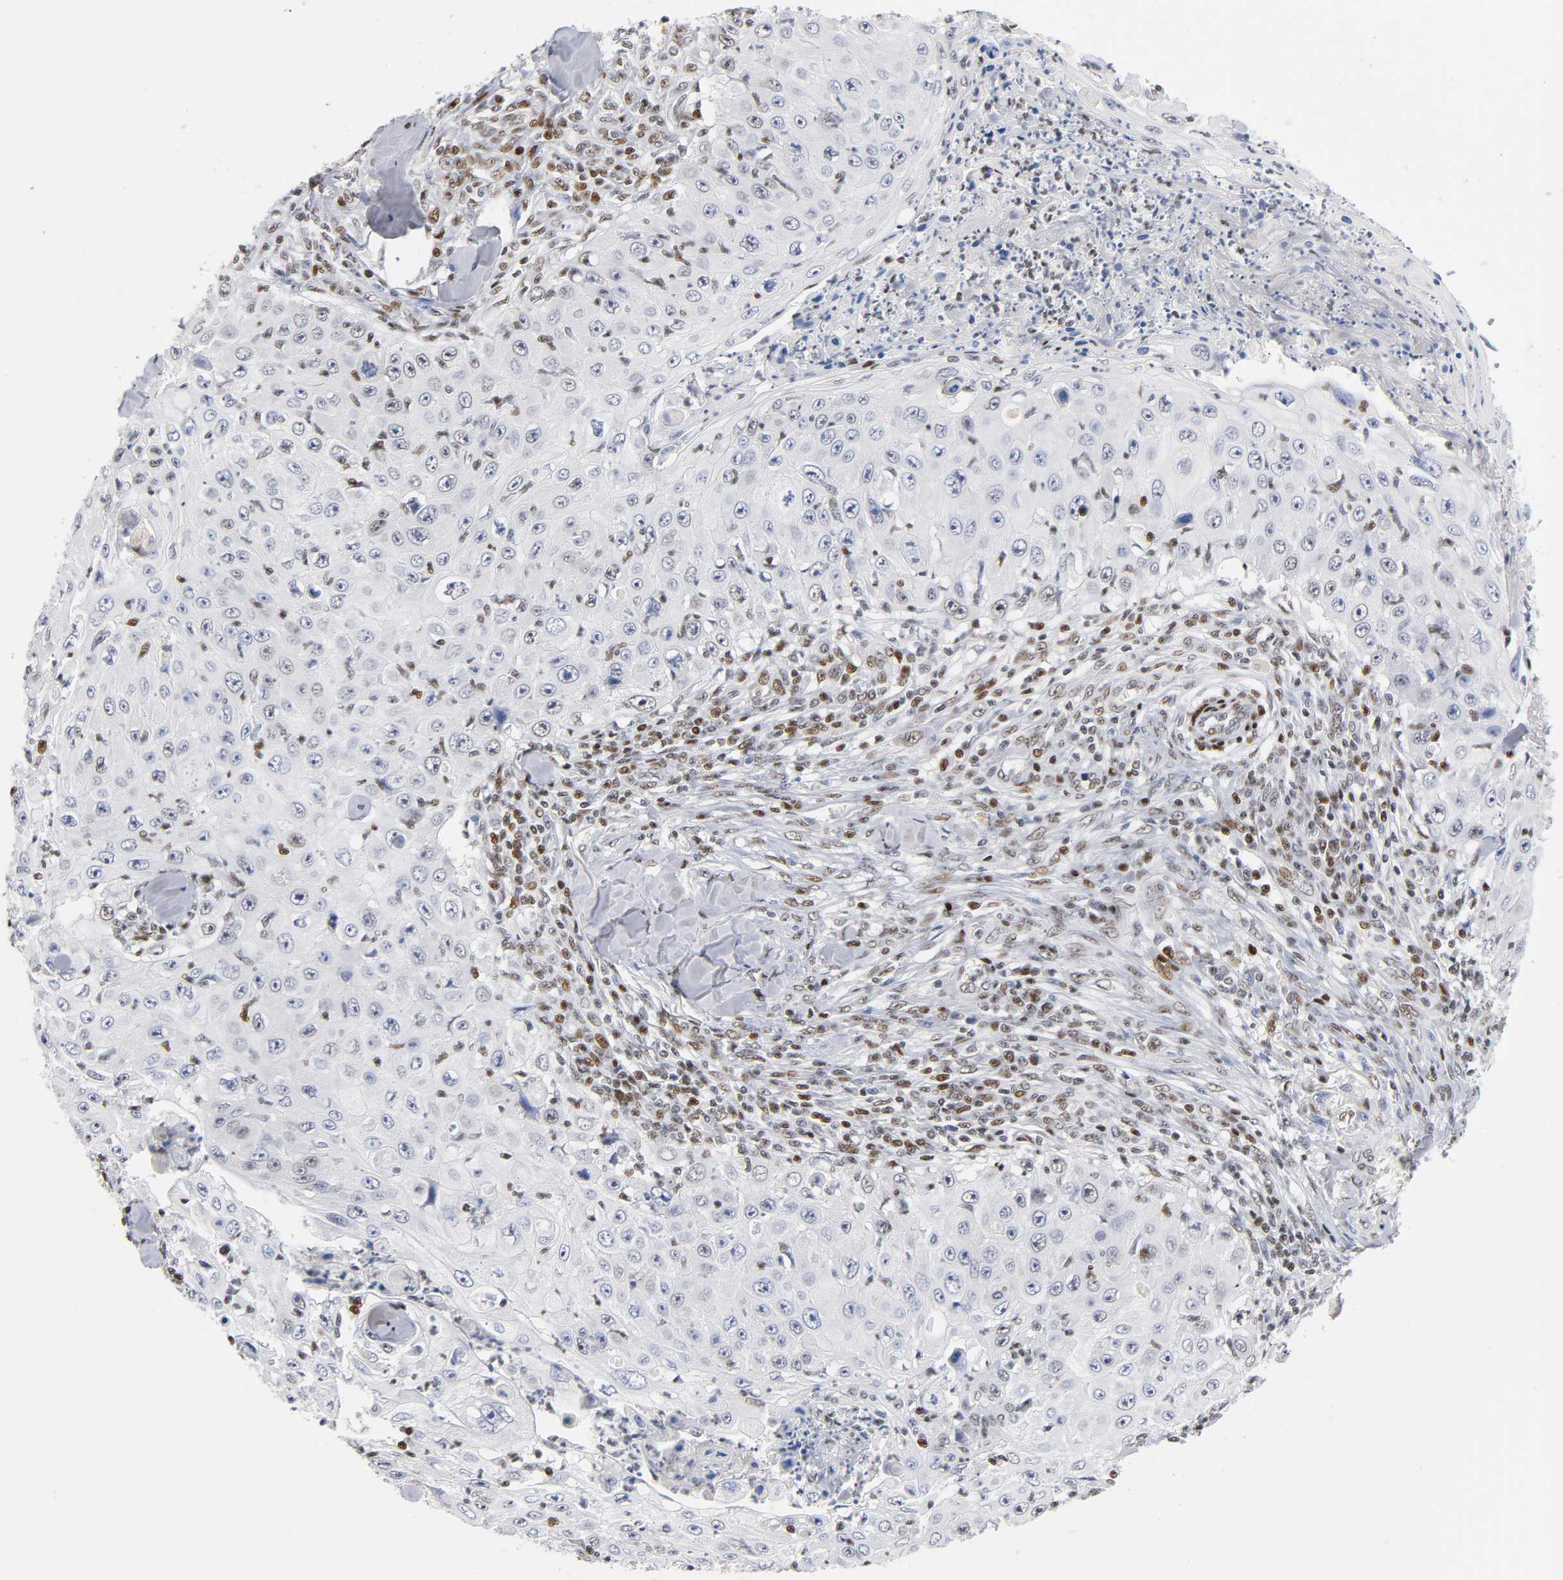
{"staining": {"intensity": "negative", "quantity": "none", "location": "none"}, "tissue": "skin cancer", "cell_type": "Tumor cells", "image_type": "cancer", "snomed": [{"axis": "morphology", "description": "Squamous cell carcinoma, NOS"}, {"axis": "topography", "description": "Skin"}], "caption": "Human skin squamous cell carcinoma stained for a protein using immunohistochemistry (IHC) shows no positivity in tumor cells.", "gene": "SP3", "patient": {"sex": "male", "age": 86}}